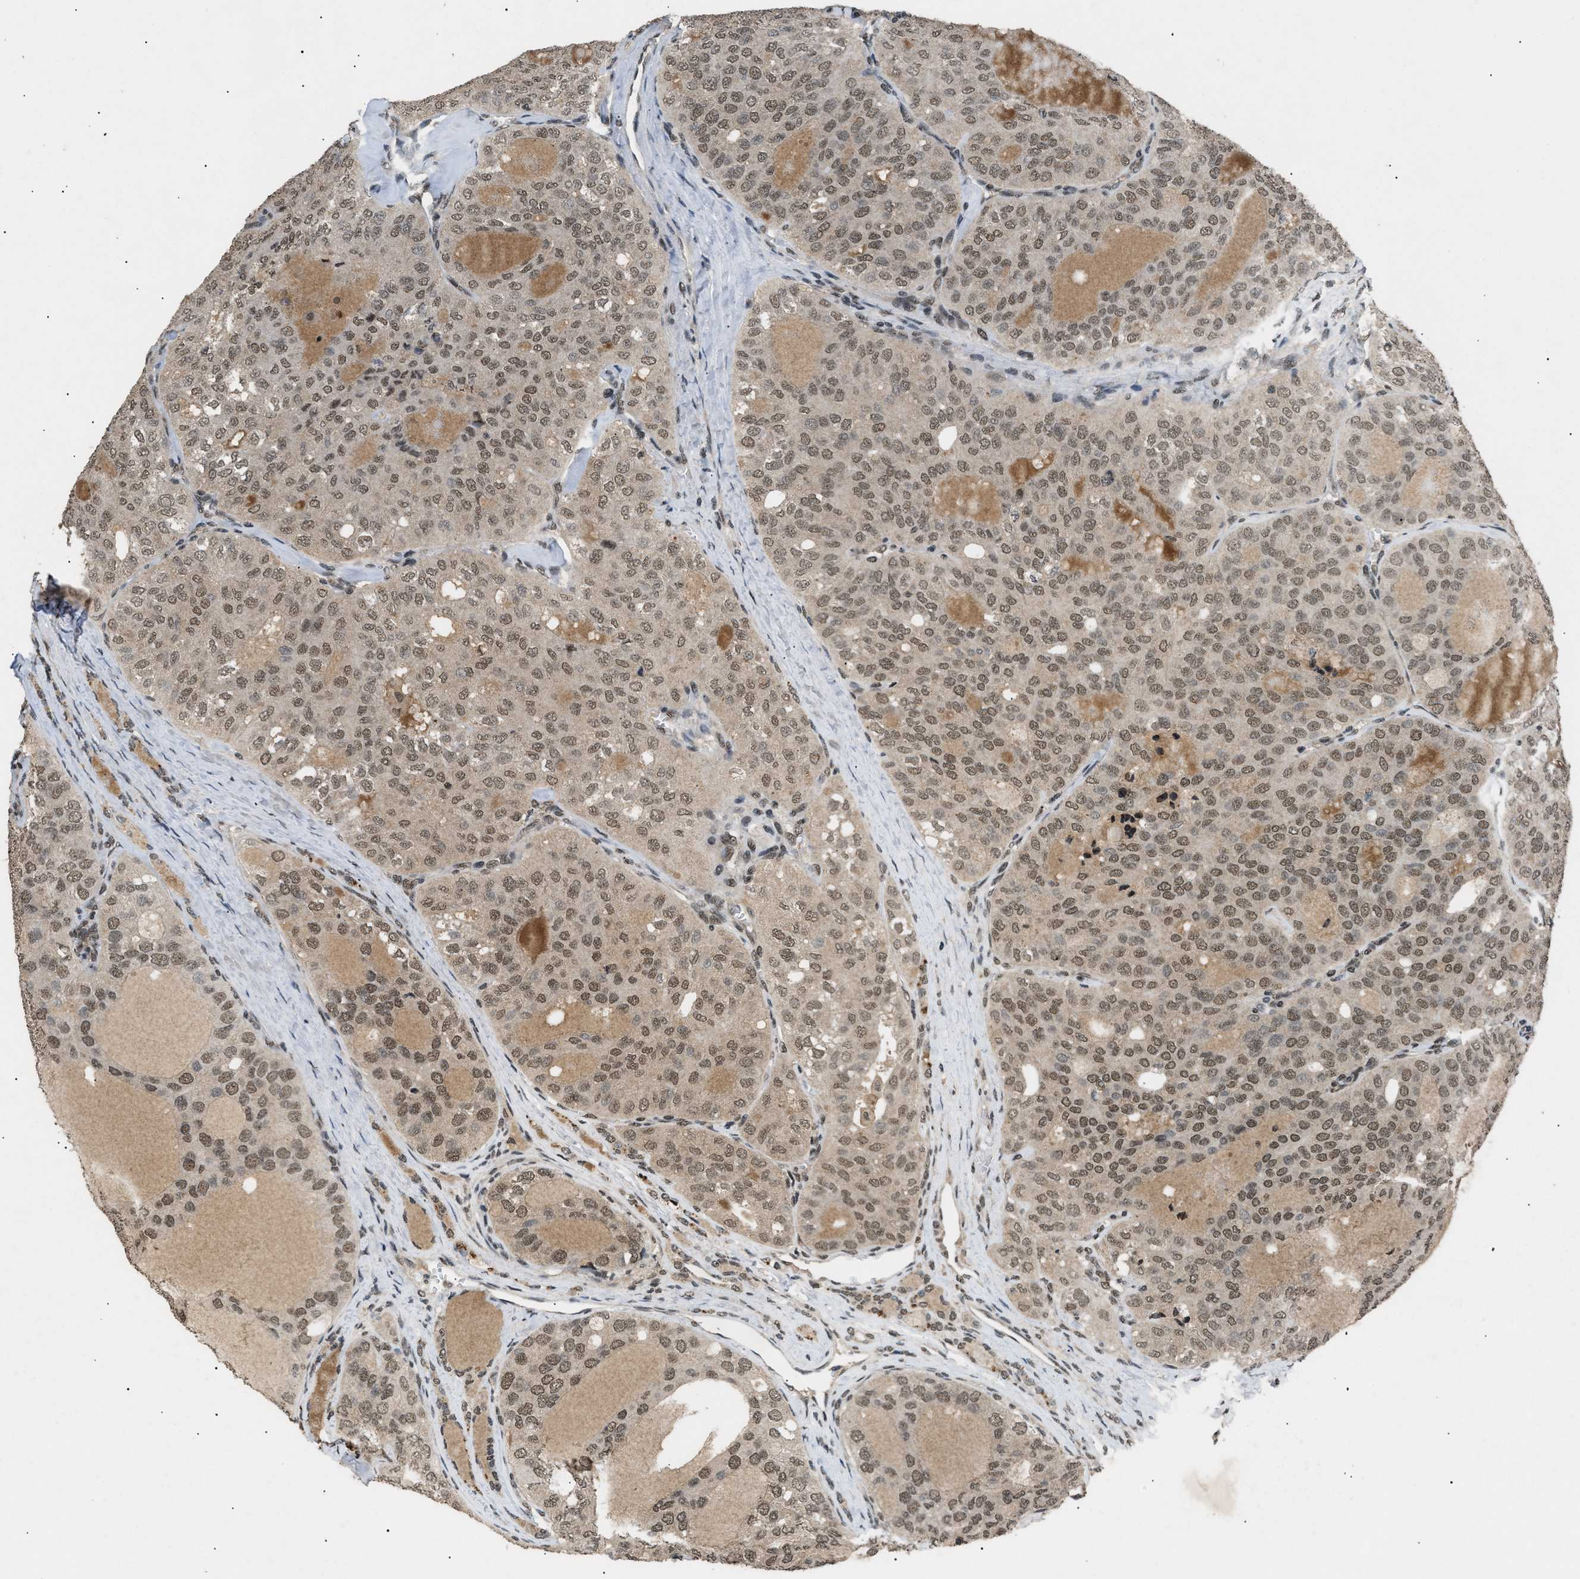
{"staining": {"intensity": "weak", "quantity": ">75%", "location": "nuclear"}, "tissue": "thyroid cancer", "cell_type": "Tumor cells", "image_type": "cancer", "snomed": [{"axis": "morphology", "description": "Follicular adenoma carcinoma, NOS"}, {"axis": "topography", "description": "Thyroid gland"}], "caption": "Tumor cells display low levels of weak nuclear positivity in approximately >75% of cells in human thyroid cancer (follicular adenoma carcinoma). (brown staining indicates protein expression, while blue staining denotes nuclei).", "gene": "RBM5", "patient": {"sex": "male", "age": 75}}